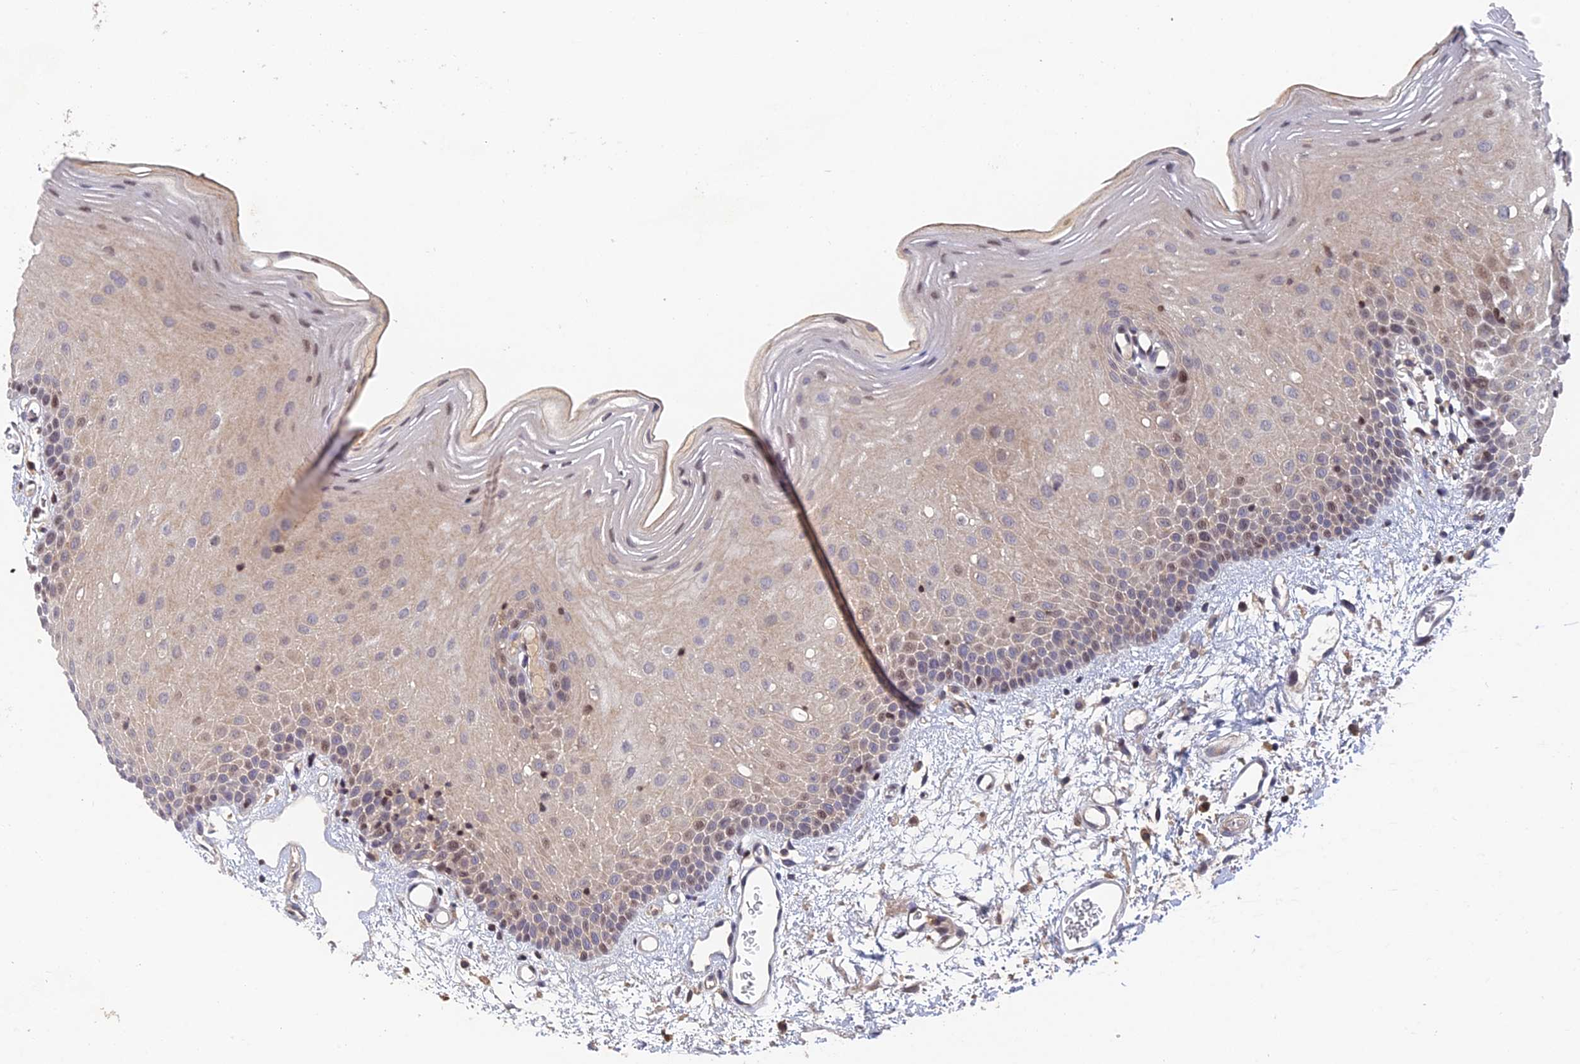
{"staining": {"intensity": "moderate", "quantity": "<25%", "location": "nuclear"}, "tissue": "oral mucosa", "cell_type": "Squamous epithelial cells", "image_type": "normal", "snomed": [{"axis": "morphology", "description": "Normal tissue, NOS"}, {"axis": "topography", "description": "Oral tissue"}], "caption": "Protein staining by immunohistochemistry displays moderate nuclear positivity in approximately <25% of squamous epithelial cells in unremarkable oral mucosa.", "gene": "ADAMTS13", "patient": {"sex": "female", "age": 70}}